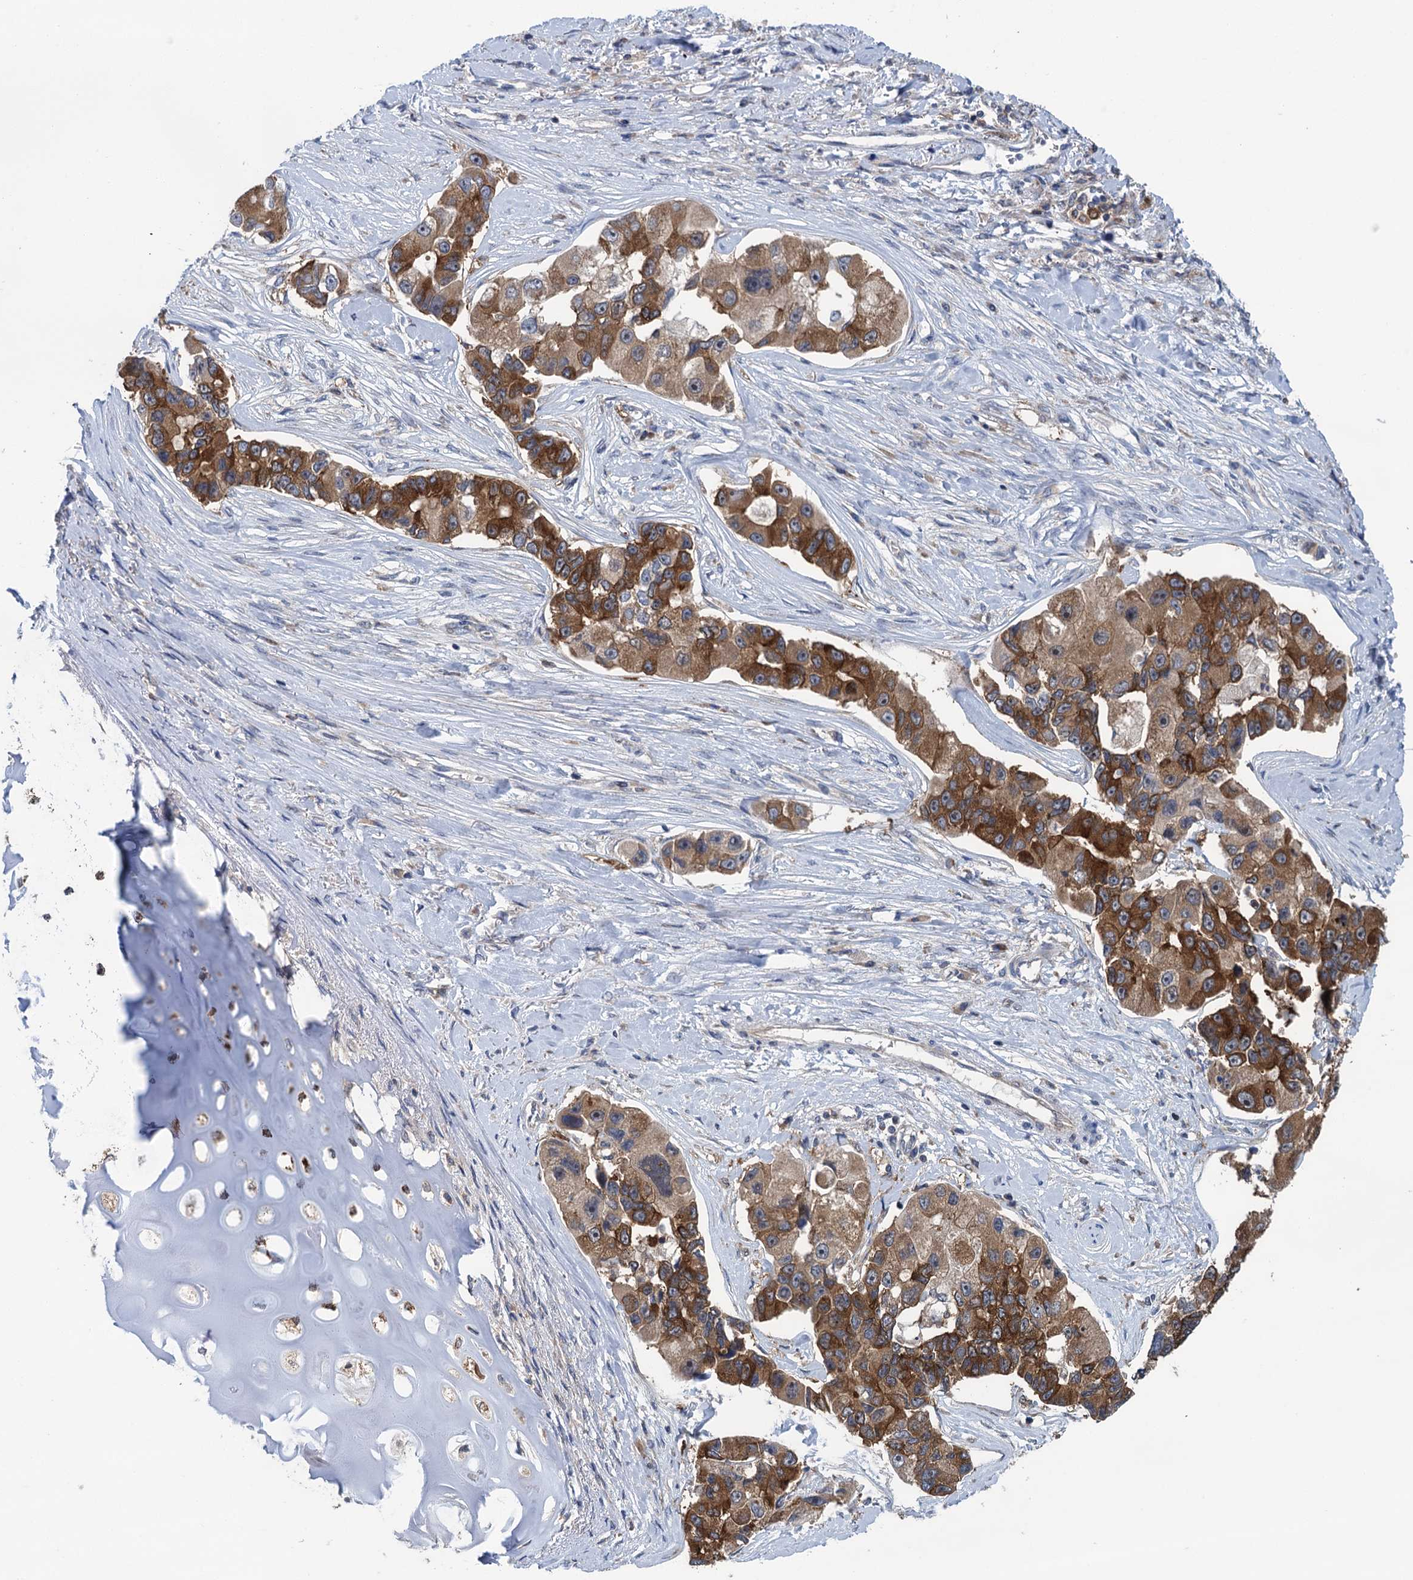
{"staining": {"intensity": "moderate", "quantity": ">75%", "location": "cytoplasmic/membranous"}, "tissue": "lung cancer", "cell_type": "Tumor cells", "image_type": "cancer", "snomed": [{"axis": "morphology", "description": "Adenocarcinoma, NOS"}, {"axis": "topography", "description": "Lung"}], "caption": "The immunohistochemical stain shows moderate cytoplasmic/membranous staining in tumor cells of lung cancer (adenocarcinoma) tissue. (DAB (3,3'-diaminobenzidine) IHC with brightfield microscopy, high magnification).", "gene": "CNTN5", "patient": {"sex": "female", "age": 54}}